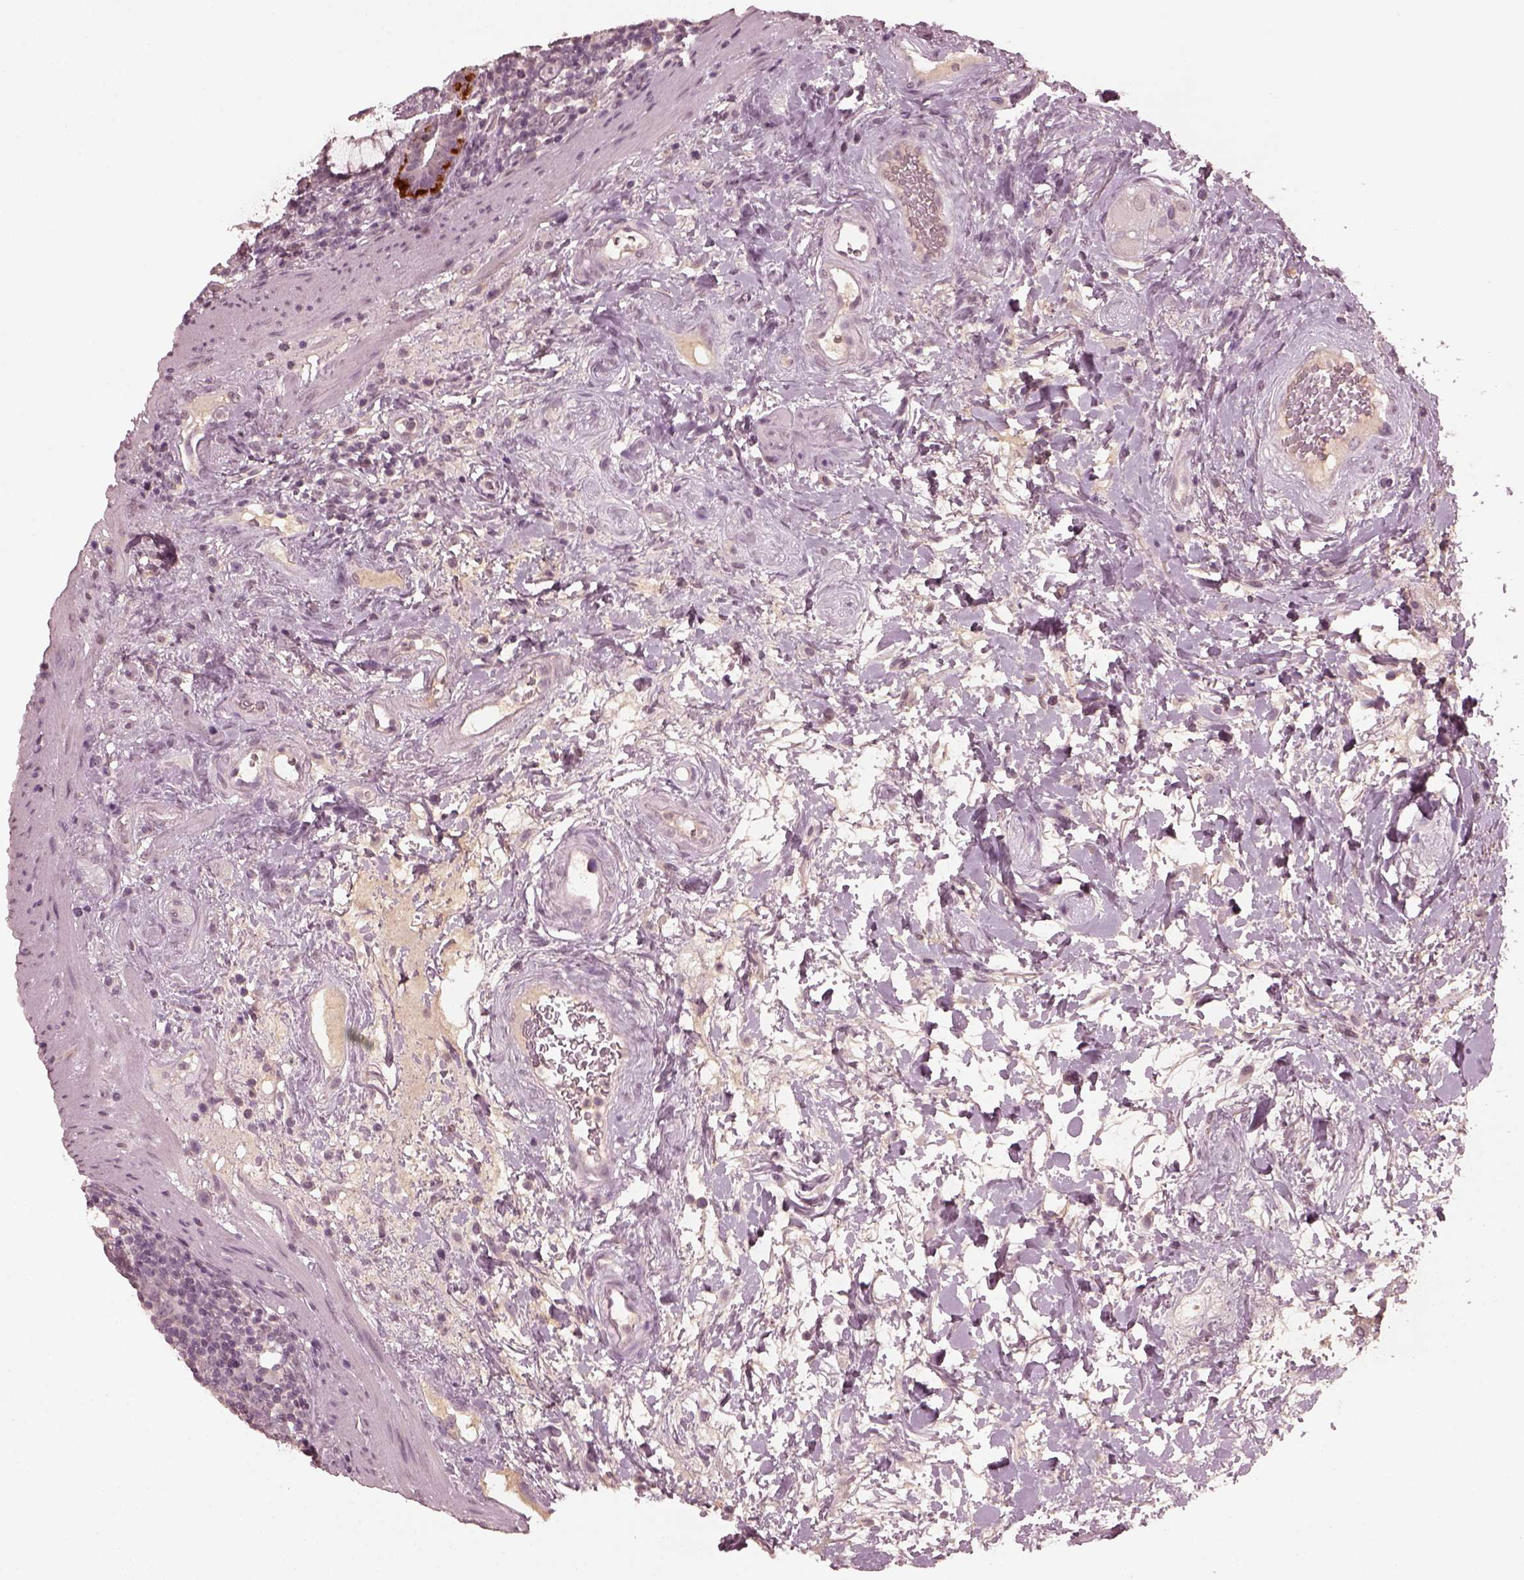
{"staining": {"intensity": "moderate", "quantity": "<25%", "location": "cytoplasmic/membranous"}, "tissue": "rectum", "cell_type": "Glandular cells", "image_type": "normal", "snomed": [{"axis": "morphology", "description": "Normal tissue, NOS"}, {"axis": "topography", "description": "Rectum"}], "caption": "IHC staining of normal rectum, which reveals low levels of moderate cytoplasmic/membranous positivity in approximately <25% of glandular cells indicating moderate cytoplasmic/membranous protein expression. The staining was performed using DAB (brown) for protein detection and nuclei were counterstained in hematoxylin (blue).", "gene": "KRT79", "patient": {"sex": "male", "age": 72}}